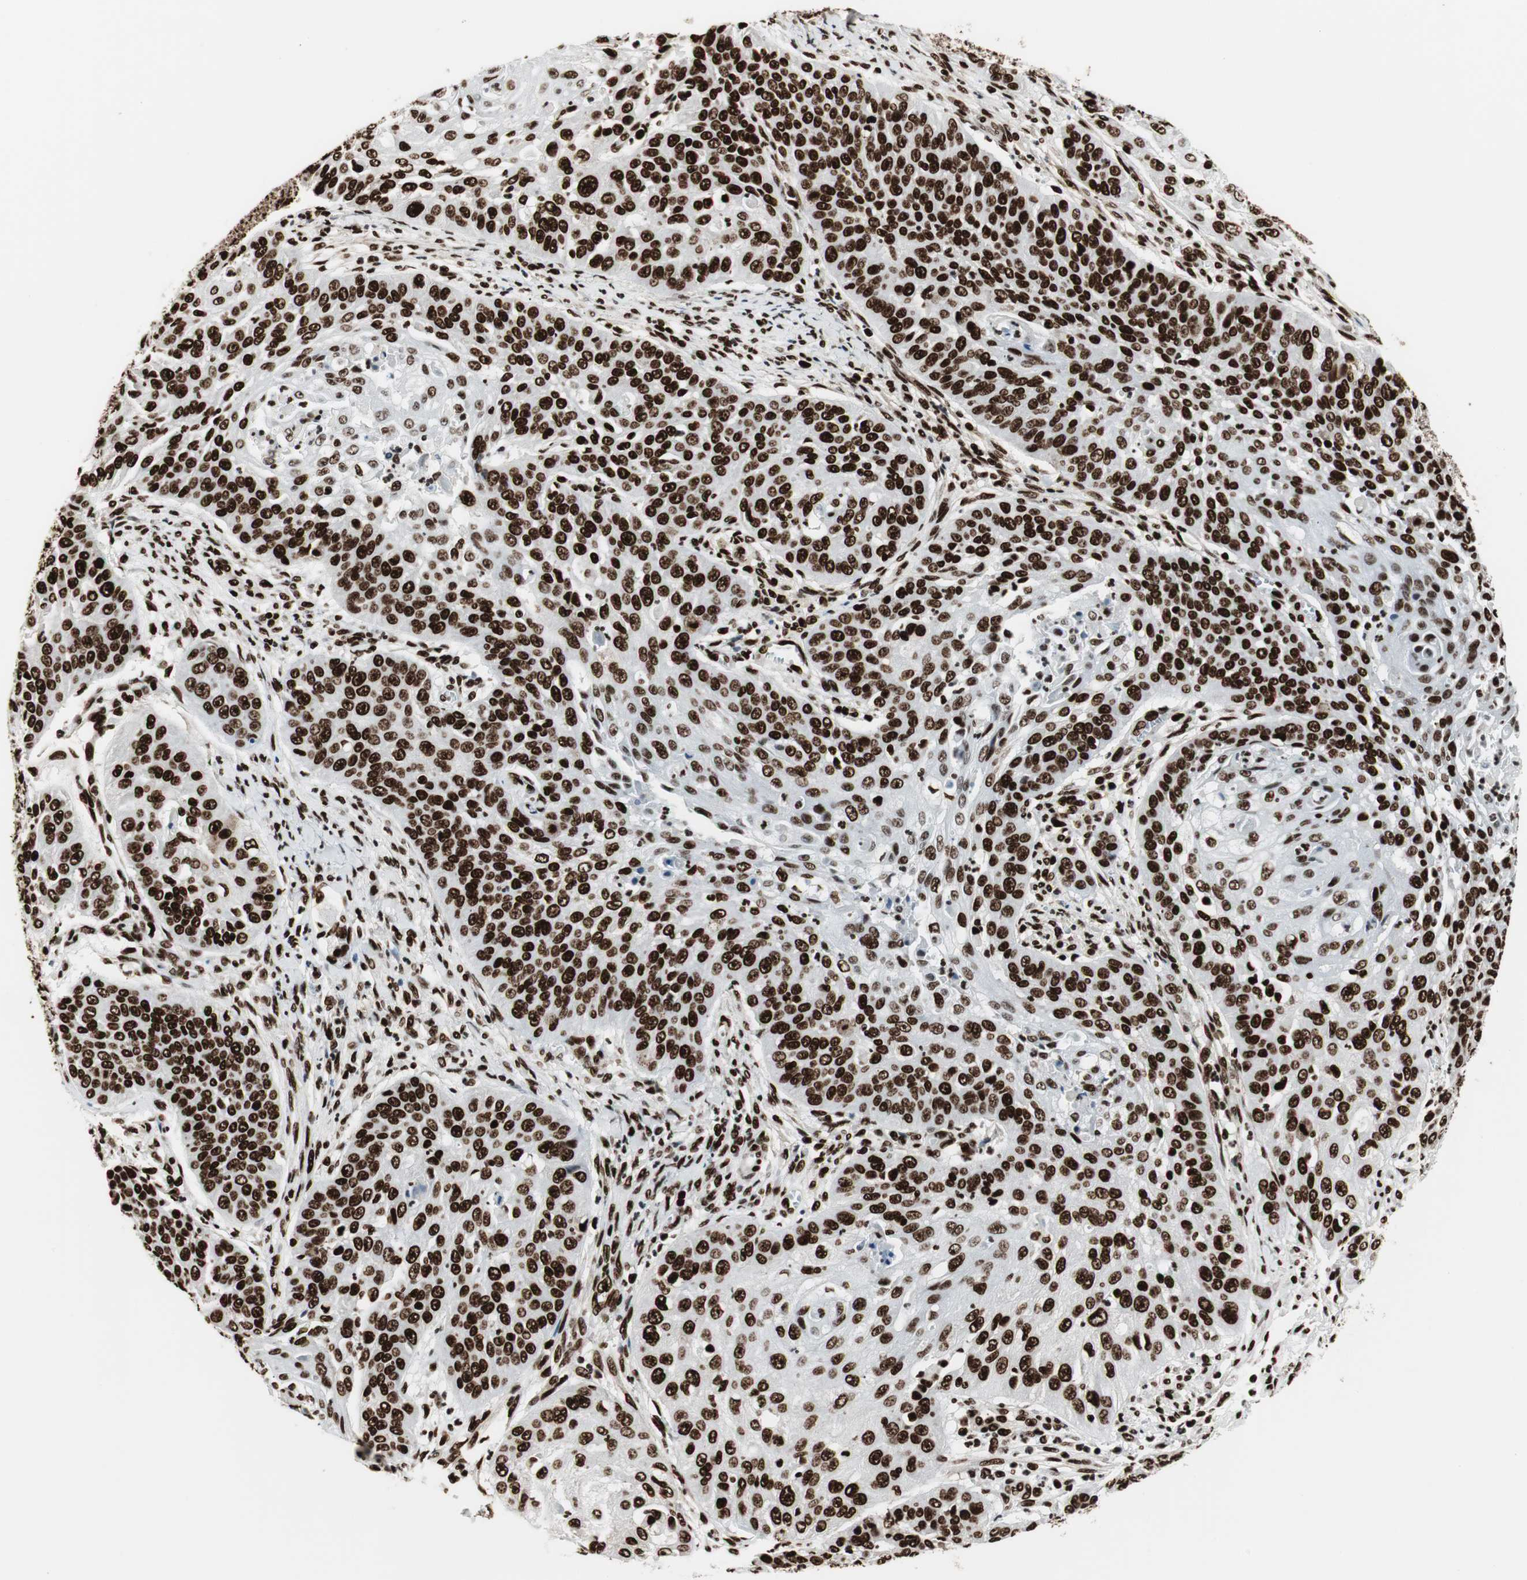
{"staining": {"intensity": "strong", "quantity": ">75%", "location": "nuclear"}, "tissue": "cervical cancer", "cell_type": "Tumor cells", "image_type": "cancer", "snomed": [{"axis": "morphology", "description": "Squamous cell carcinoma, NOS"}, {"axis": "topography", "description": "Cervix"}], "caption": "Protein staining displays strong nuclear positivity in approximately >75% of tumor cells in cervical cancer (squamous cell carcinoma). The protein is shown in brown color, while the nuclei are stained blue.", "gene": "MTA2", "patient": {"sex": "female", "age": 64}}